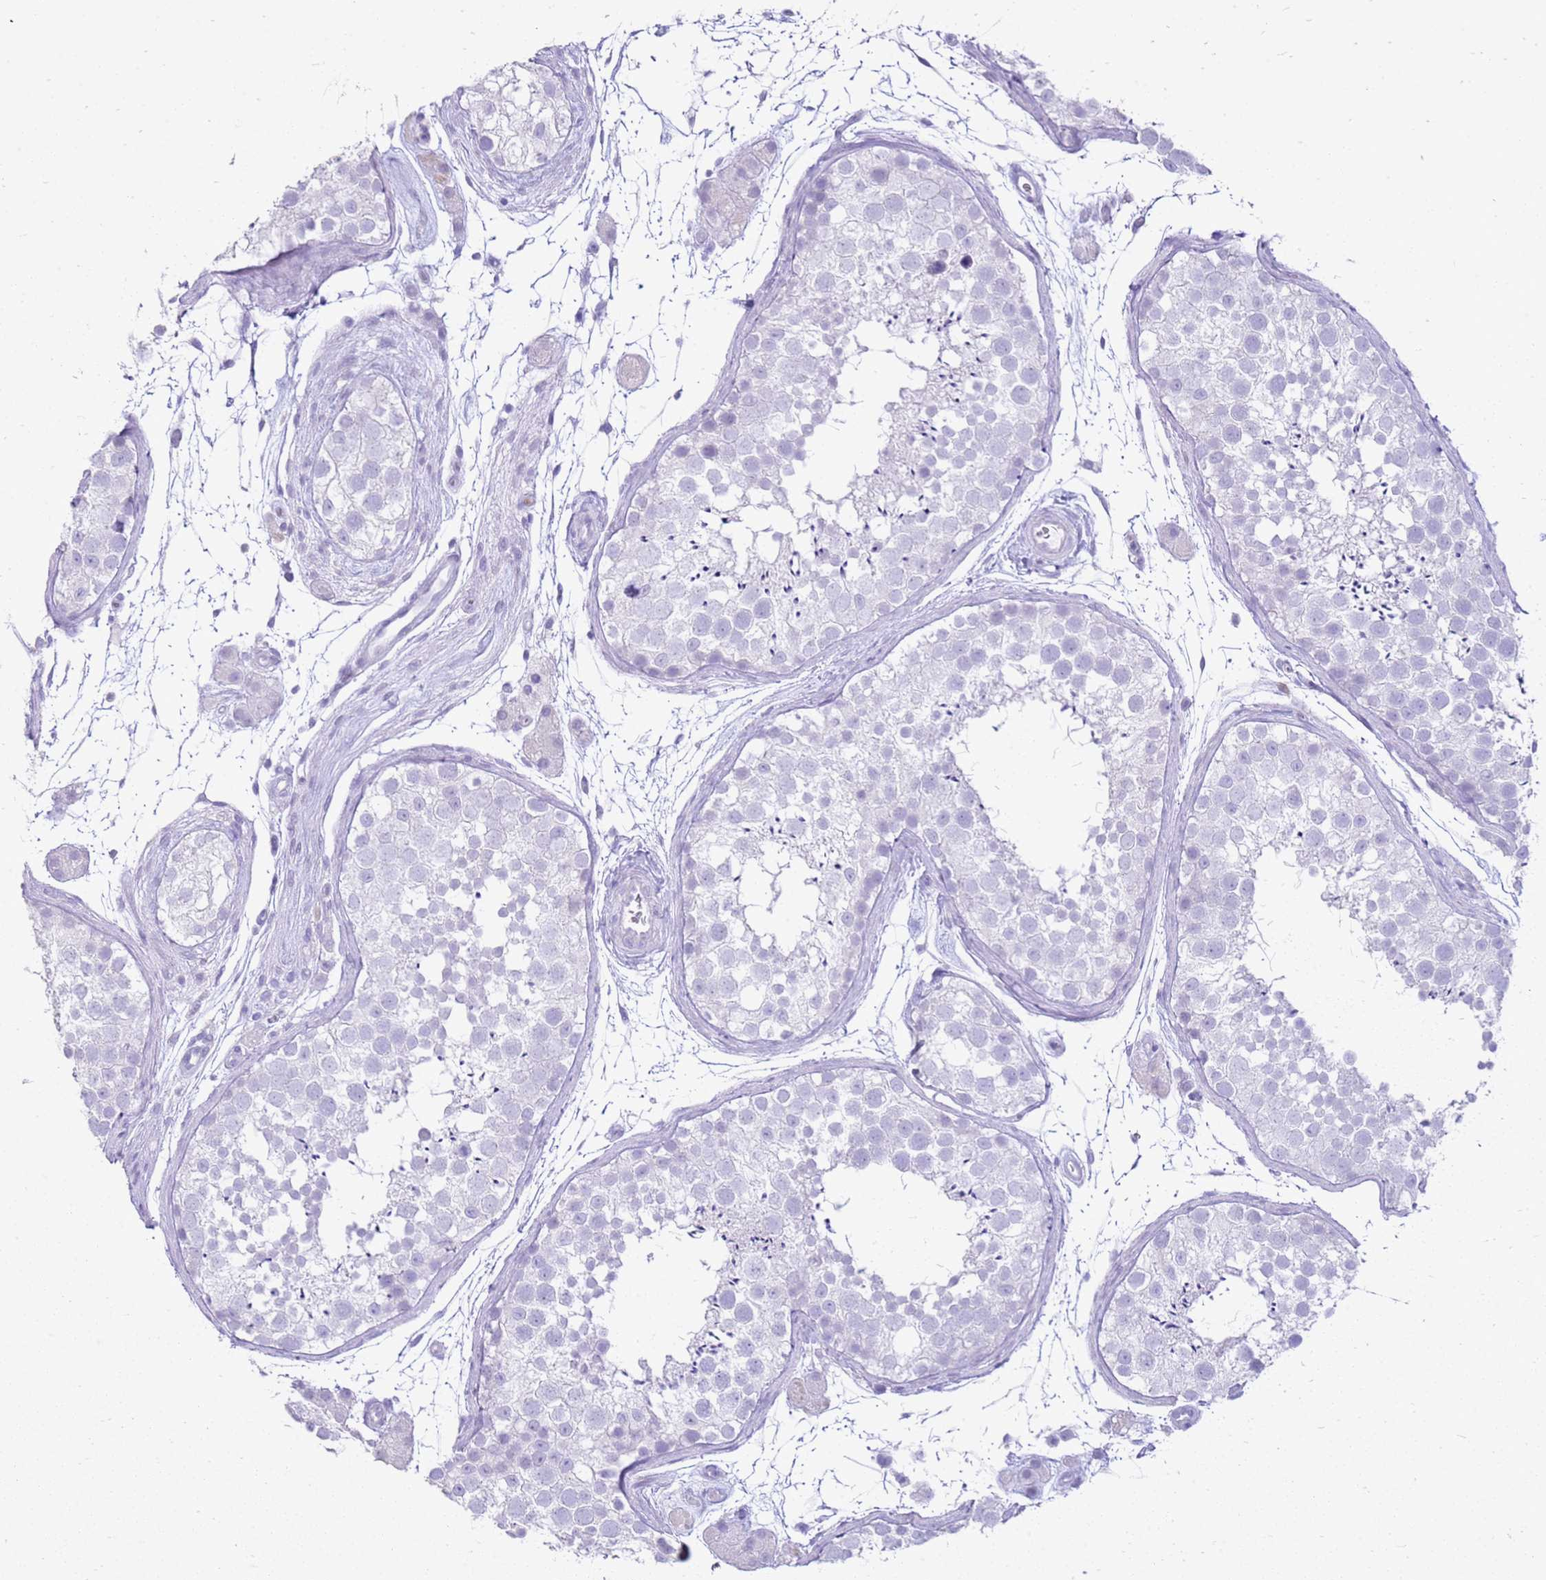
{"staining": {"intensity": "negative", "quantity": "none", "location": "none"}, "tissue": "testis", "cell_type": "Cells in seminiferous ducts", "image_type": "normal", "snomed": [{"axis": "morphology", "description": "Normal tissue, NOS"}, {"axis": "topography", "description": "Testis"}], "caption": "Immunohistochemistry histopathology image of benign testis: human testis stained with DAB shows no significant protein staining in cells in seminiferous ducts. (DAB immunohistochemistry visualized using brightfield microscopy, high magnification).", "gene": "CSTA", "patient": {"sex": "male", "age": 41}}